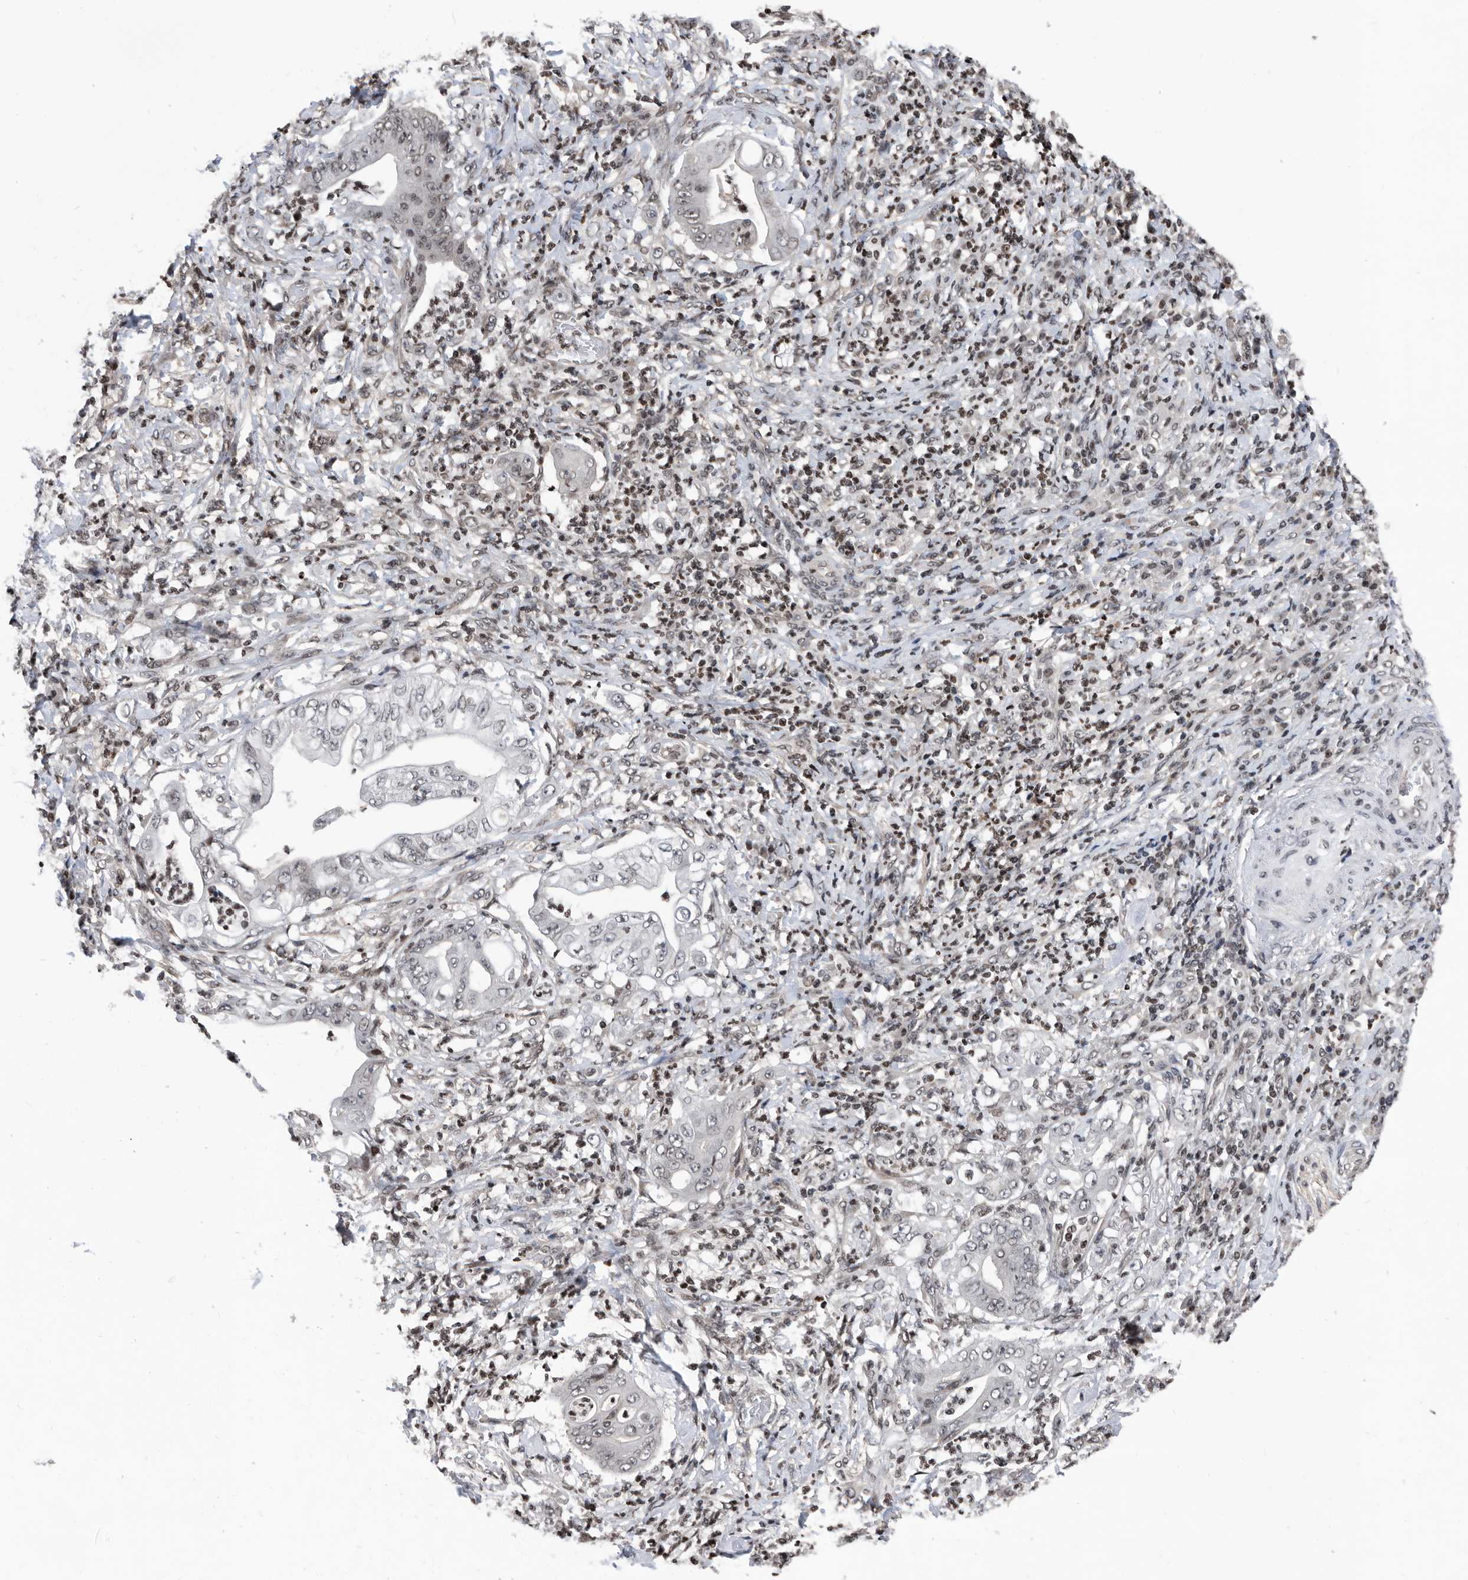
{"staining": {"intensity": "weak", "quantity": "<25%", "location": "nuclear"}, "tissue": "stomach cancer", "cell_type": "Tumor cells", "image_type": "cancer", "snomed": [{"axis": "morphology", "description": "Adenocarcinoma, NOS"}, {"axis": "topography", "description": "Stomach"}], "caption": "The micrograph reveals no significant expression in tumor cells of adenocarcinoma (stomach).", "gene": "SNRNP48", "patient": {"sex": "female", "age": 73}}